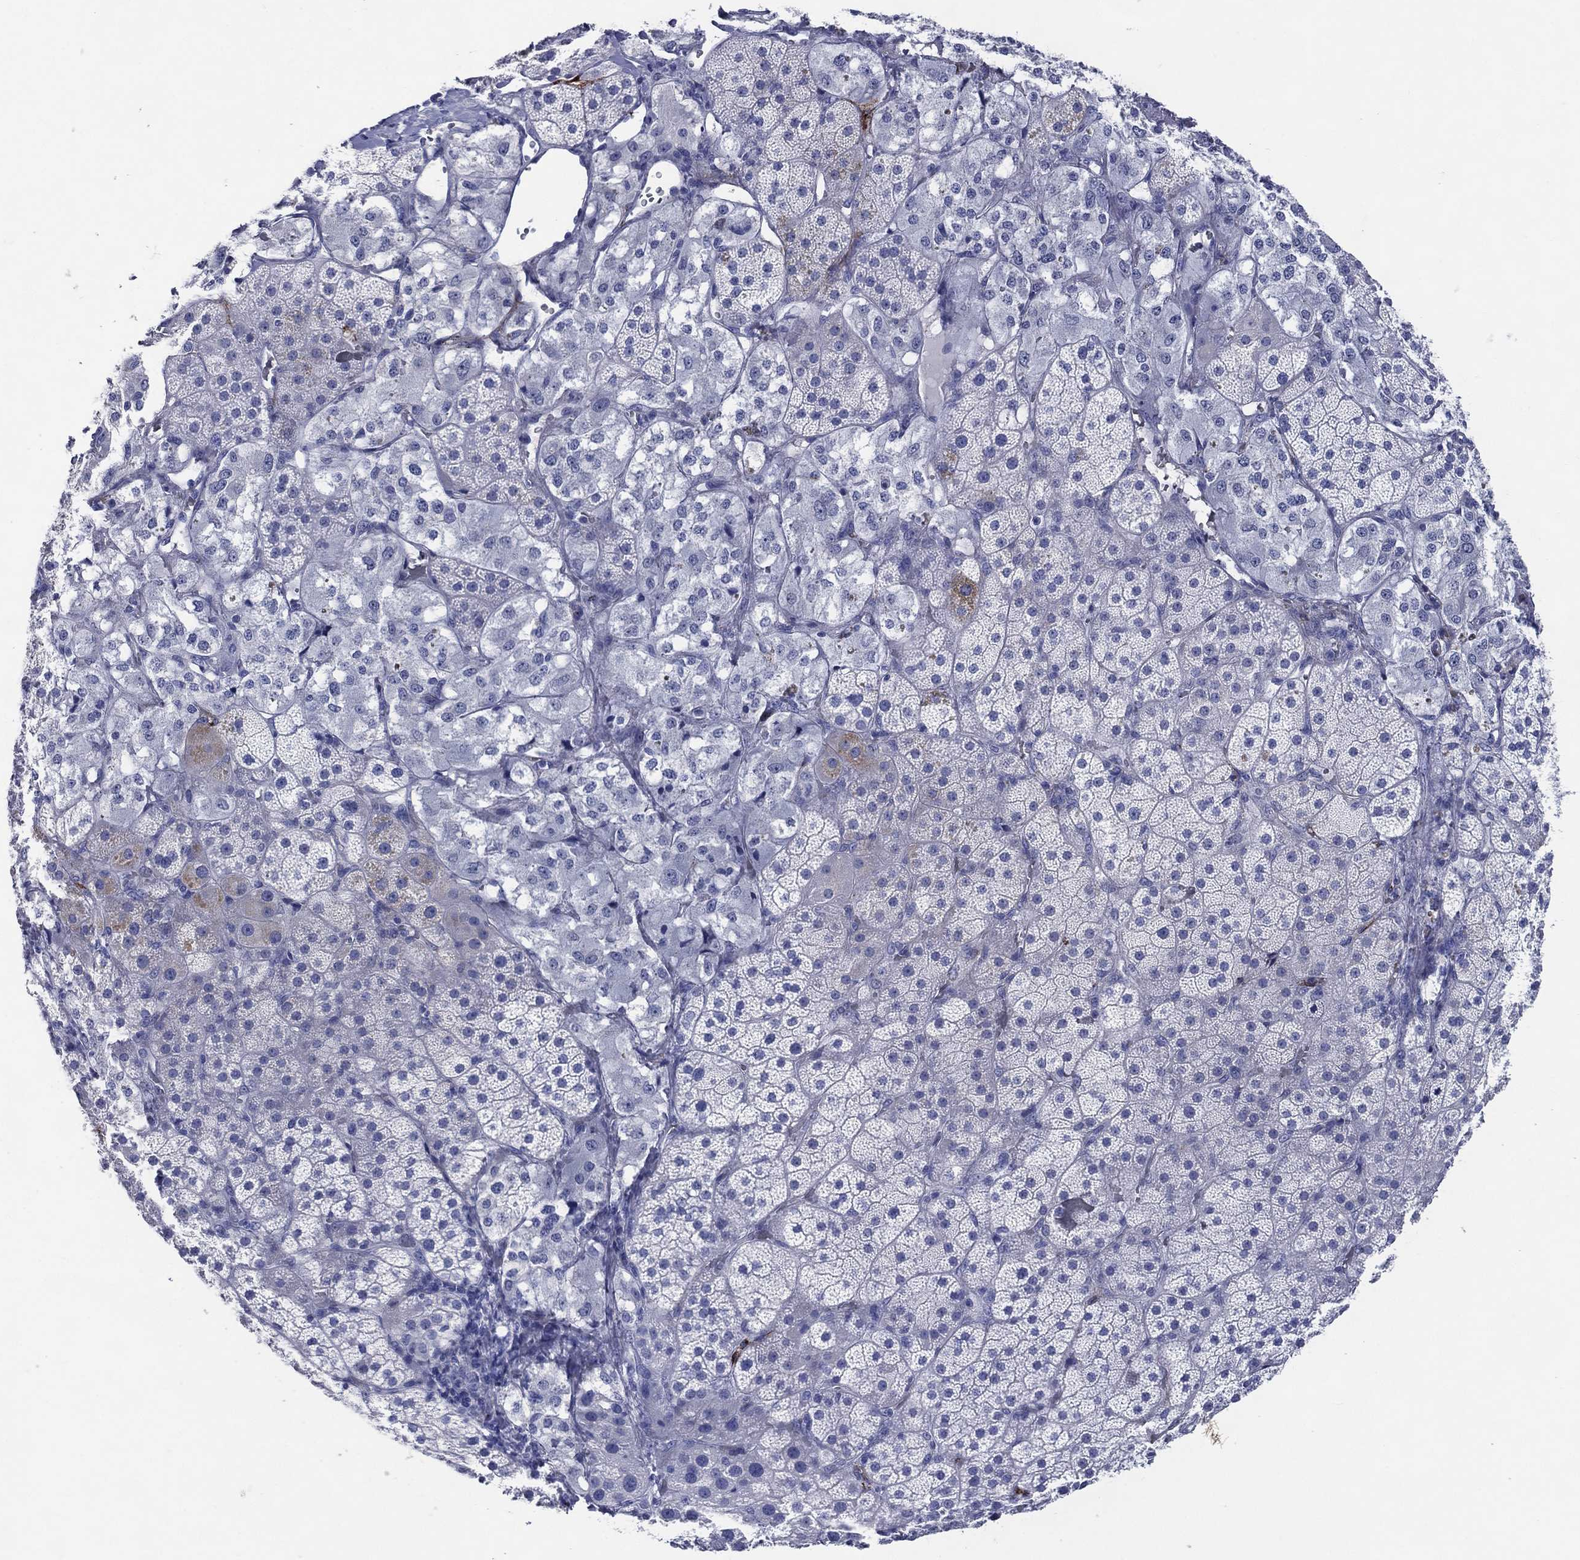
{"staining": {"intensity": "weak", "quantity": "<25%", "location": "cytoplasmic/membranous"}, "tissue": "adrenal gland", "cell_type": "Glandular cells", "image_type": "normal", "snomed": [{"axis": "morphology", "description": "Normal tissue, NOS"}, {"axis": "topography", "description": "Adrenal gland"}], "caption": "This is an immunohistochemistry micrograph of normal adrenal gland. There is no expression in glandular cells.", "gene": "ACE2", "patient": {"sex": "male", "age": 57}}